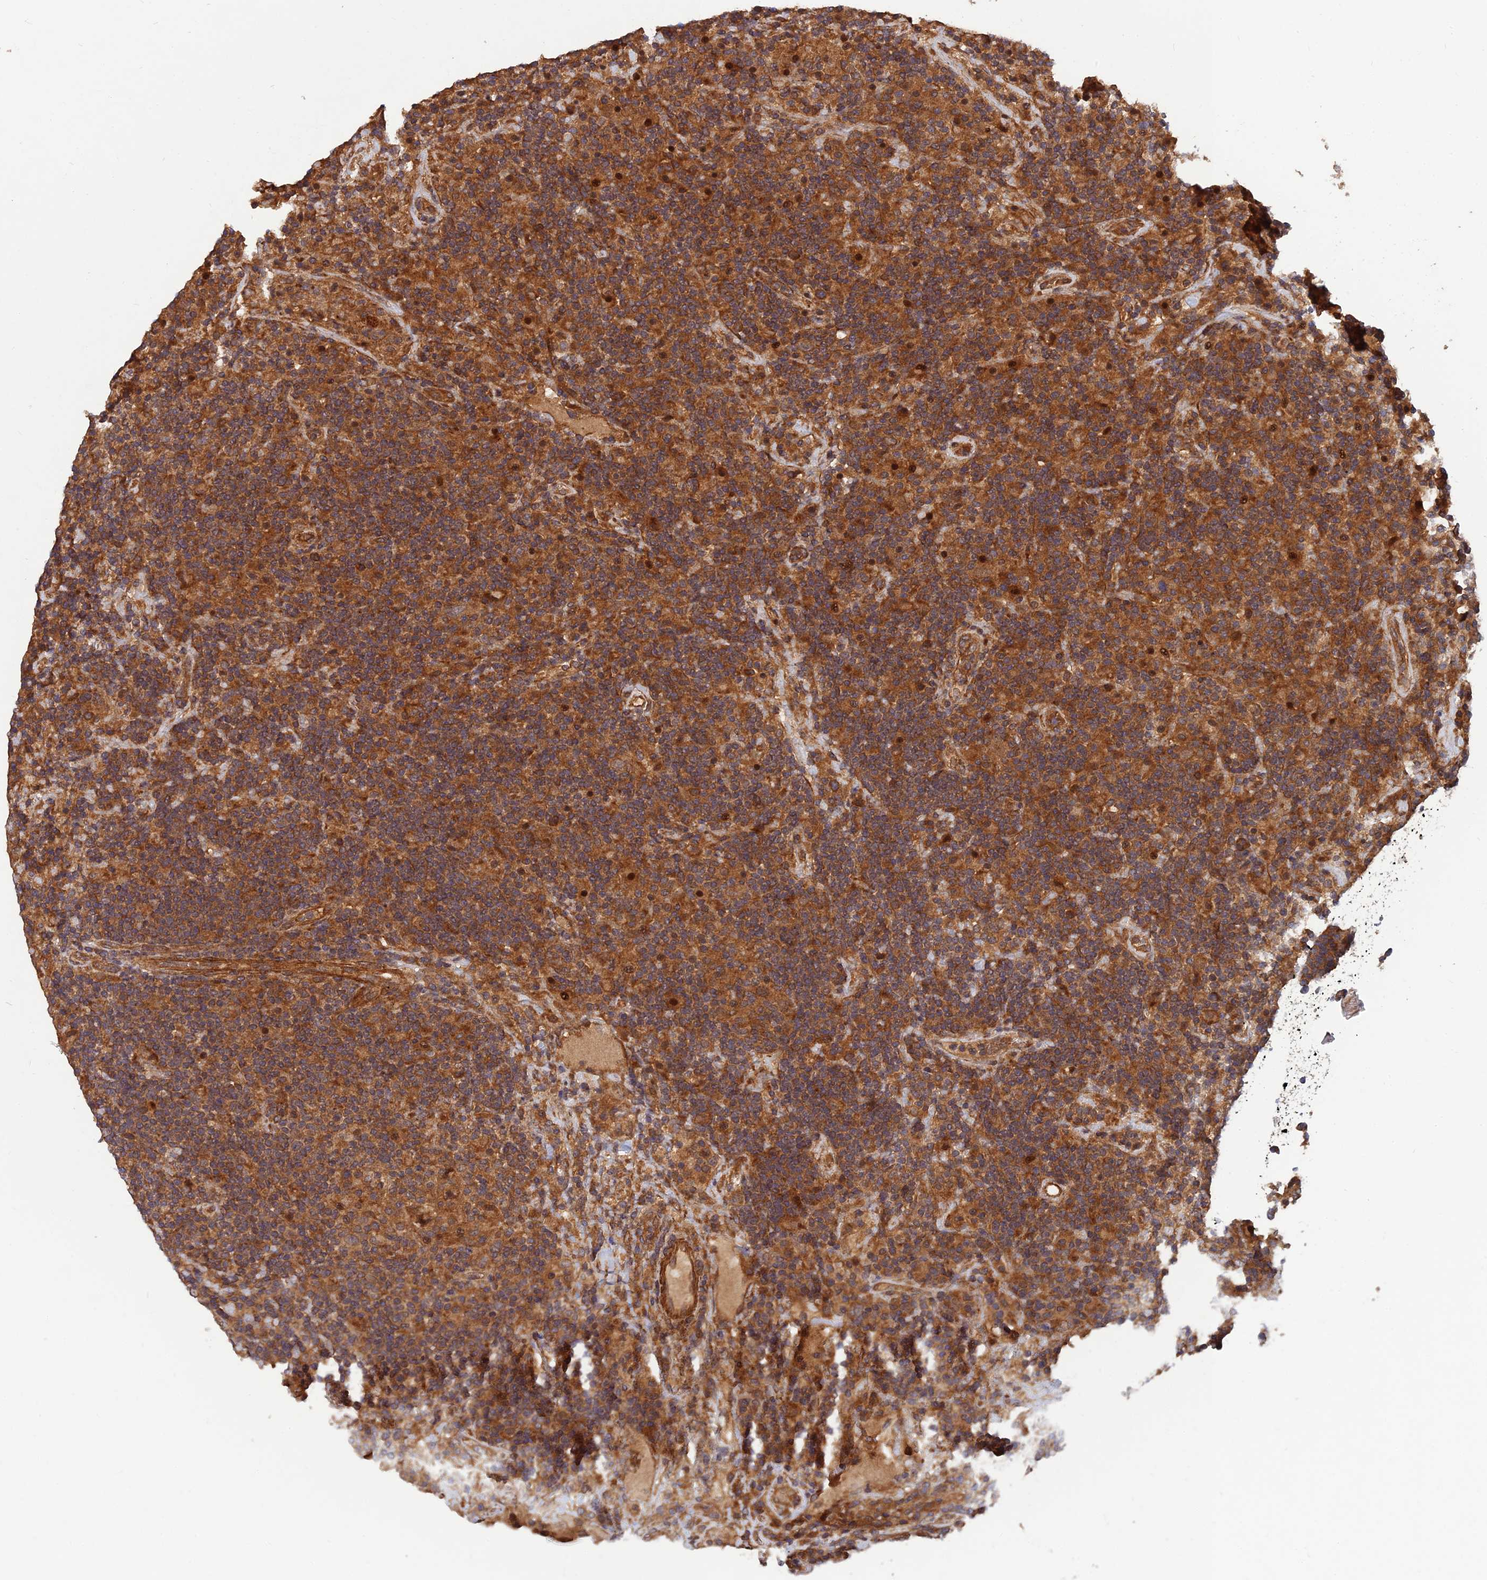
{"staining": {"intensity": "weak", "quantity": "25%-75%", "location": "cytoplasmic/membranous"}, "tissue": "lymphoma", "cell_type": "Tumor cells", "image_type": "cancer", "snomed": [{"axis": "morphology", "description": "Hodgkin's disease, NOS"}, {"axis": "topography", "description": "Lymph node"}], "caption": "Immunohistochemistry (DAB (3,3'-diaminobenzidine)) staining of lymphoma reveals weak cytoplasmic/membranous protein expression in about 25%-75% of tumor cells. Immunohistochemistry stains the protein in brown and the nuclei are stained blue.", "gene": "RELCH", "patient": {"sex": "male", "age": 70}}